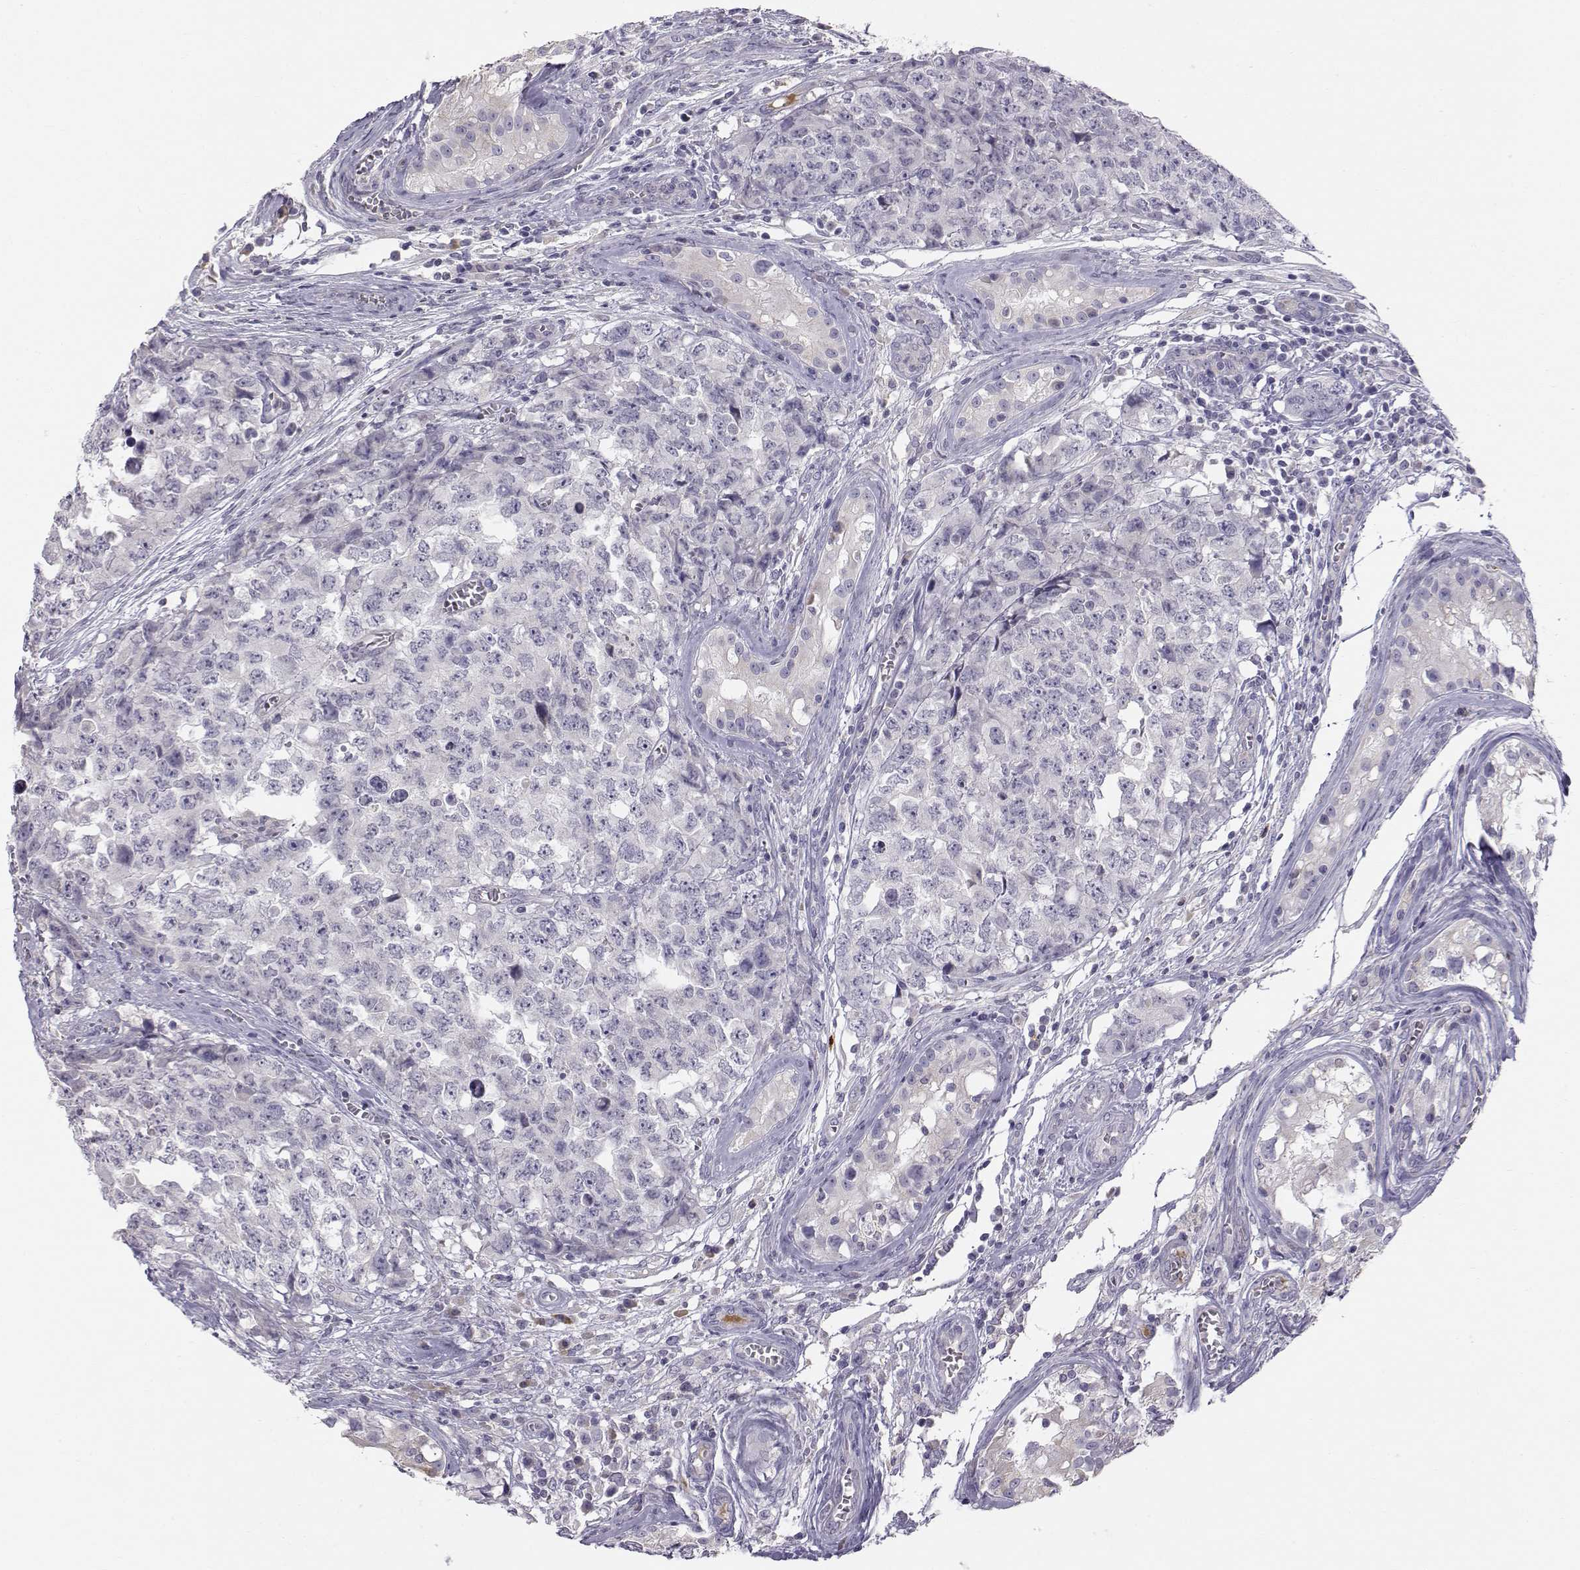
{"staining": {"intensity": "negative", "quantity": "none", "location": "none"}, "tissue": "testis cancer", "cell_type": "Tumor cells", "image_type": "cancer", "snomed": [{"axis": "morphology", "description": "Carcinoma, Embryonal, NOS"}, {"axis": "topography", "description": "Testis"}], "caption": "IHC histopathology image of human testis embryonal carcinoma stained for a protein (brown), which demonstrates no staining in tumor cells.", "gene": "ACSL6", "patient": {"sex": "male", "age": 23}}